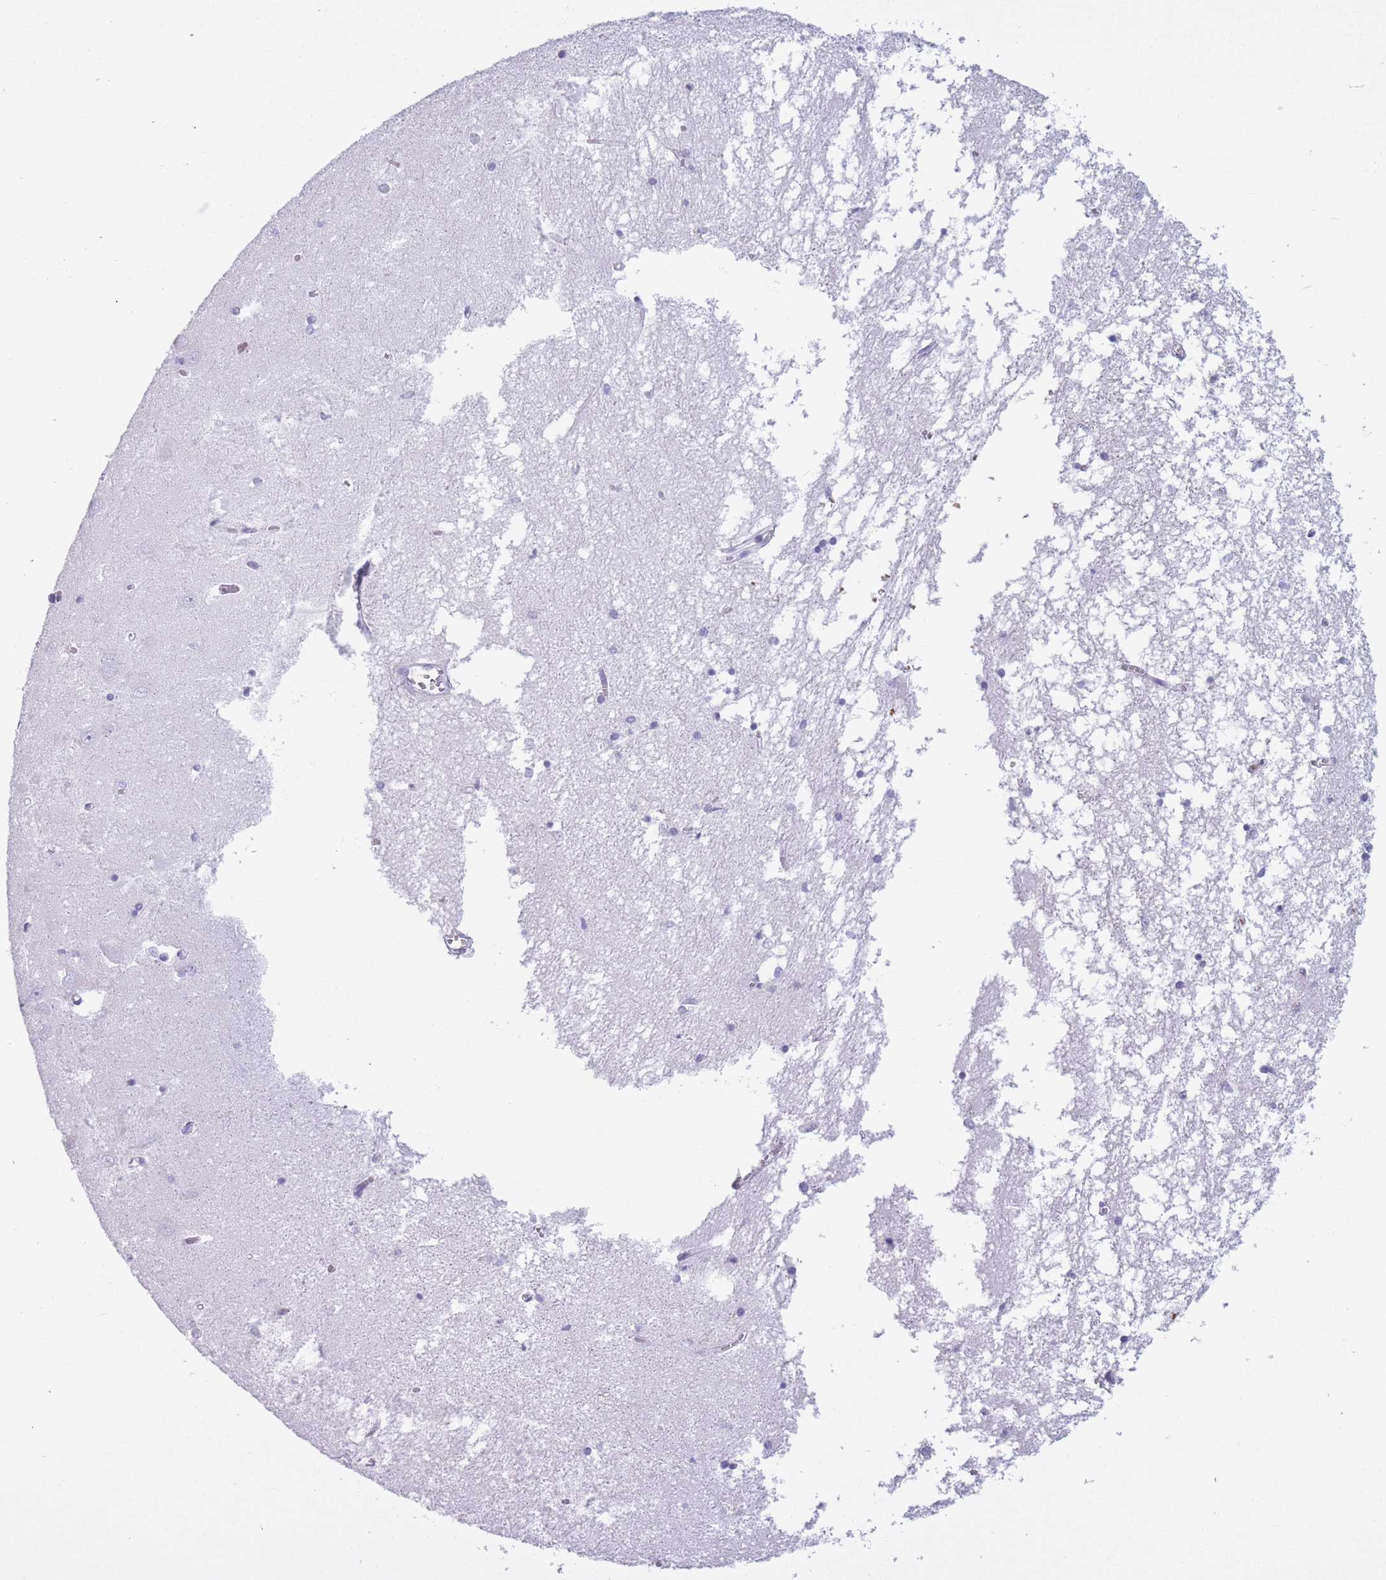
{"staining": {"intensity": "negative", "quantity": "none", "location": "none"}, "tissue": "hippocampus", "cell_type": "Glial cells", "image_type": "normal", "snomed": [{"axis": "morphology", "description": "Normal tissue, NOS"}, {"axis": "topography", "description": "Hippocampus"}], "caption": "Immunohistochemistry image of normal hippocampus: human hippocampus stained with DAB (3,3'-diaminobenzidine) shows no significant protein positivity in glial cells. (Stains: DAB (3,3'-diaminobenzidine) IHC with hematoxylin counter stain, Microscopy: brightfield microscopy at high magnification).", "gene": "OR7C1", "patient": {"sex": "male", "age": 70}}